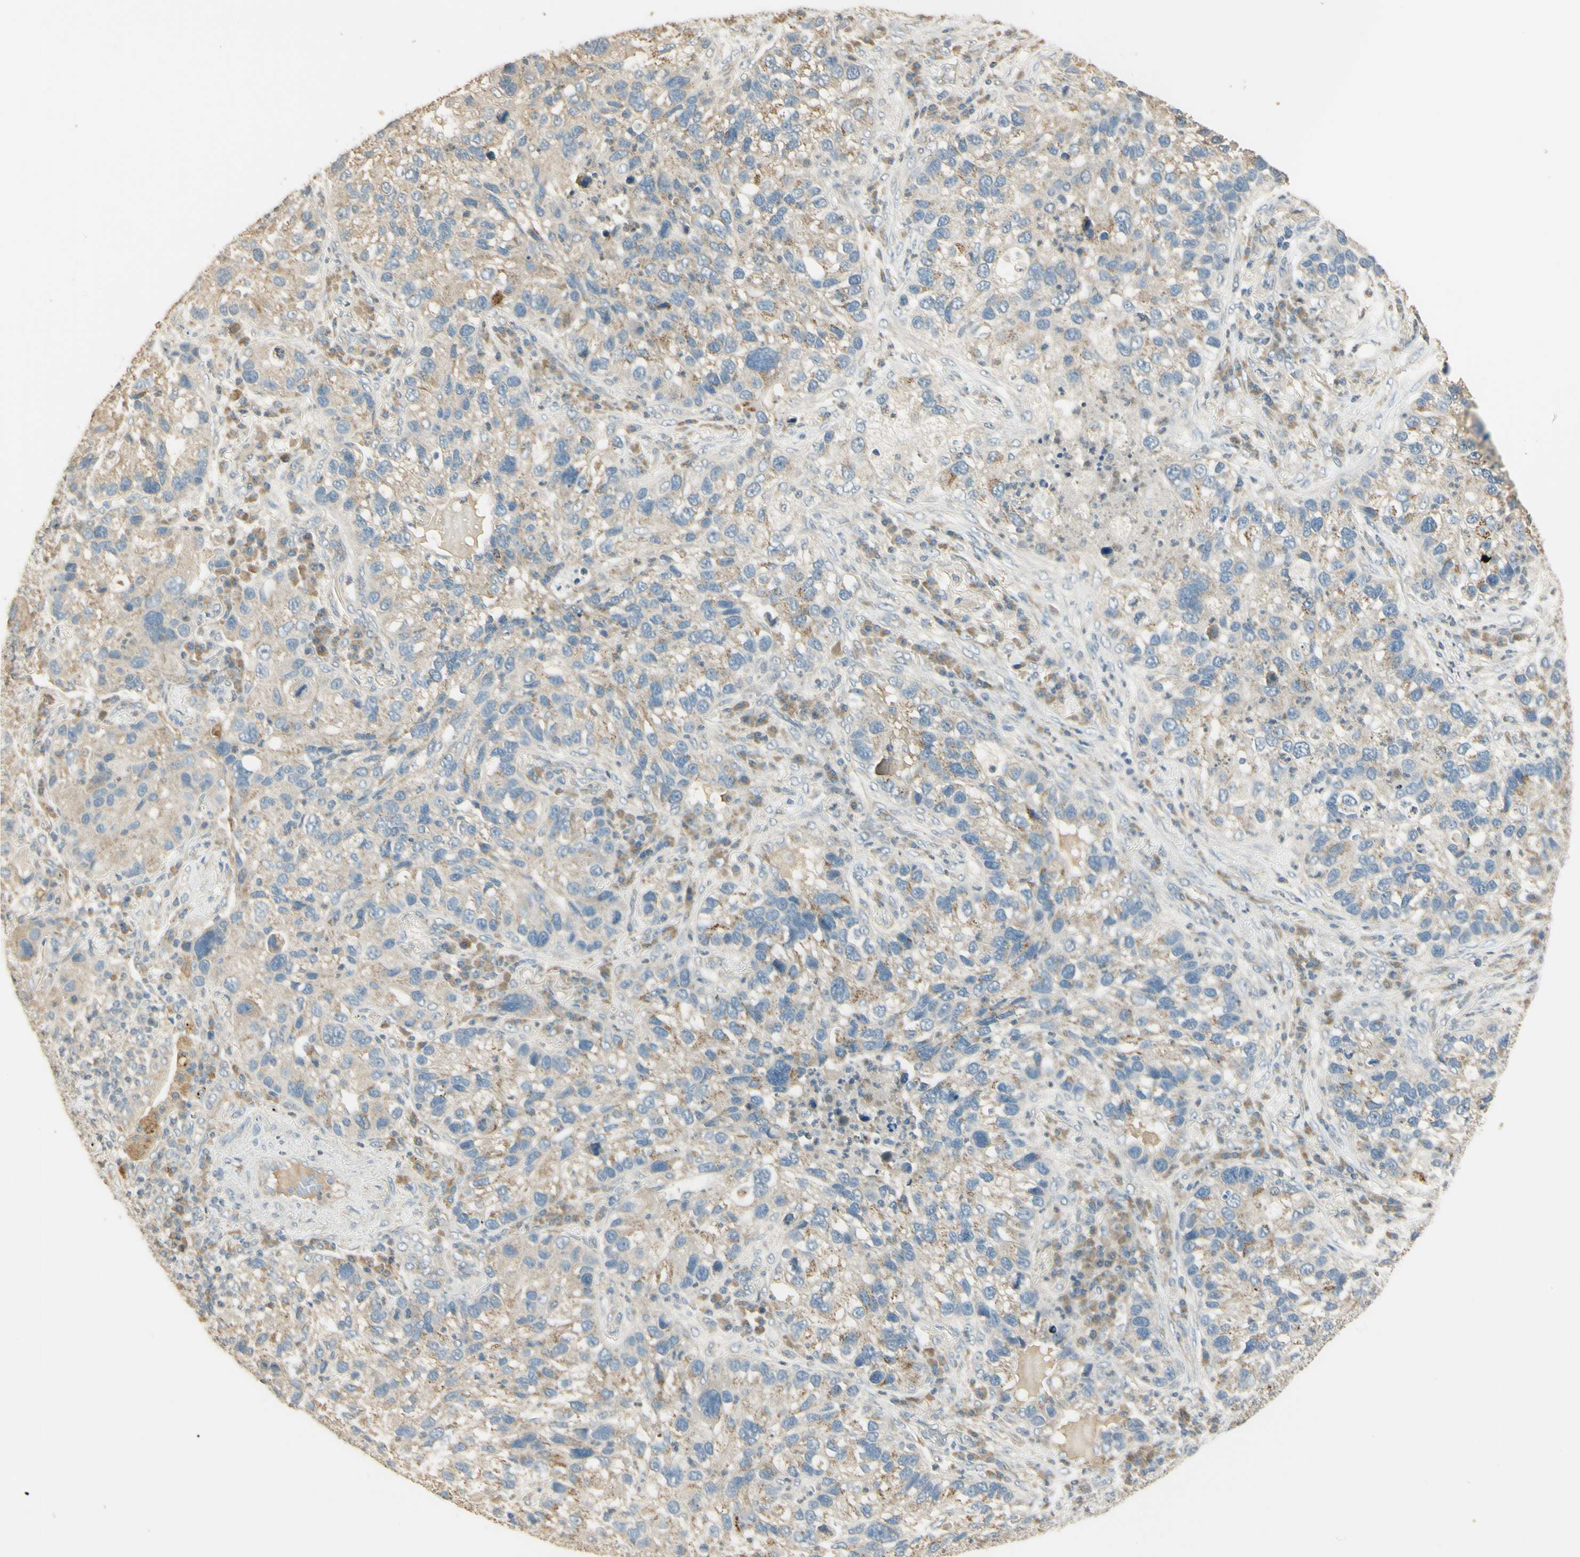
{"staining": {"intensity": "weak", "quantity": "25%-75%", "location": "cytoplasmic/membranous"}, "tissue": "lung cancer", "cell_type": "Tumor cells", "image_type": "cancer", "snomed": [{"axis": "morphology", "description": "Normal tissue, NOS"}, {"axis": "morphology", "description": "Adenocarcinoma, NOS"}, {"axis": "topography", "description": "Bronchus"}, {"axis": "topography", "description": "Lung"}], "caption": "Tumor cells demonstrate weak cytoplasmic/membranous staining in about 25%-75% of cells in adenocarcinoma (lung).", "gene": "UXS1", "patient": {"sex": "male", "age": 54}}